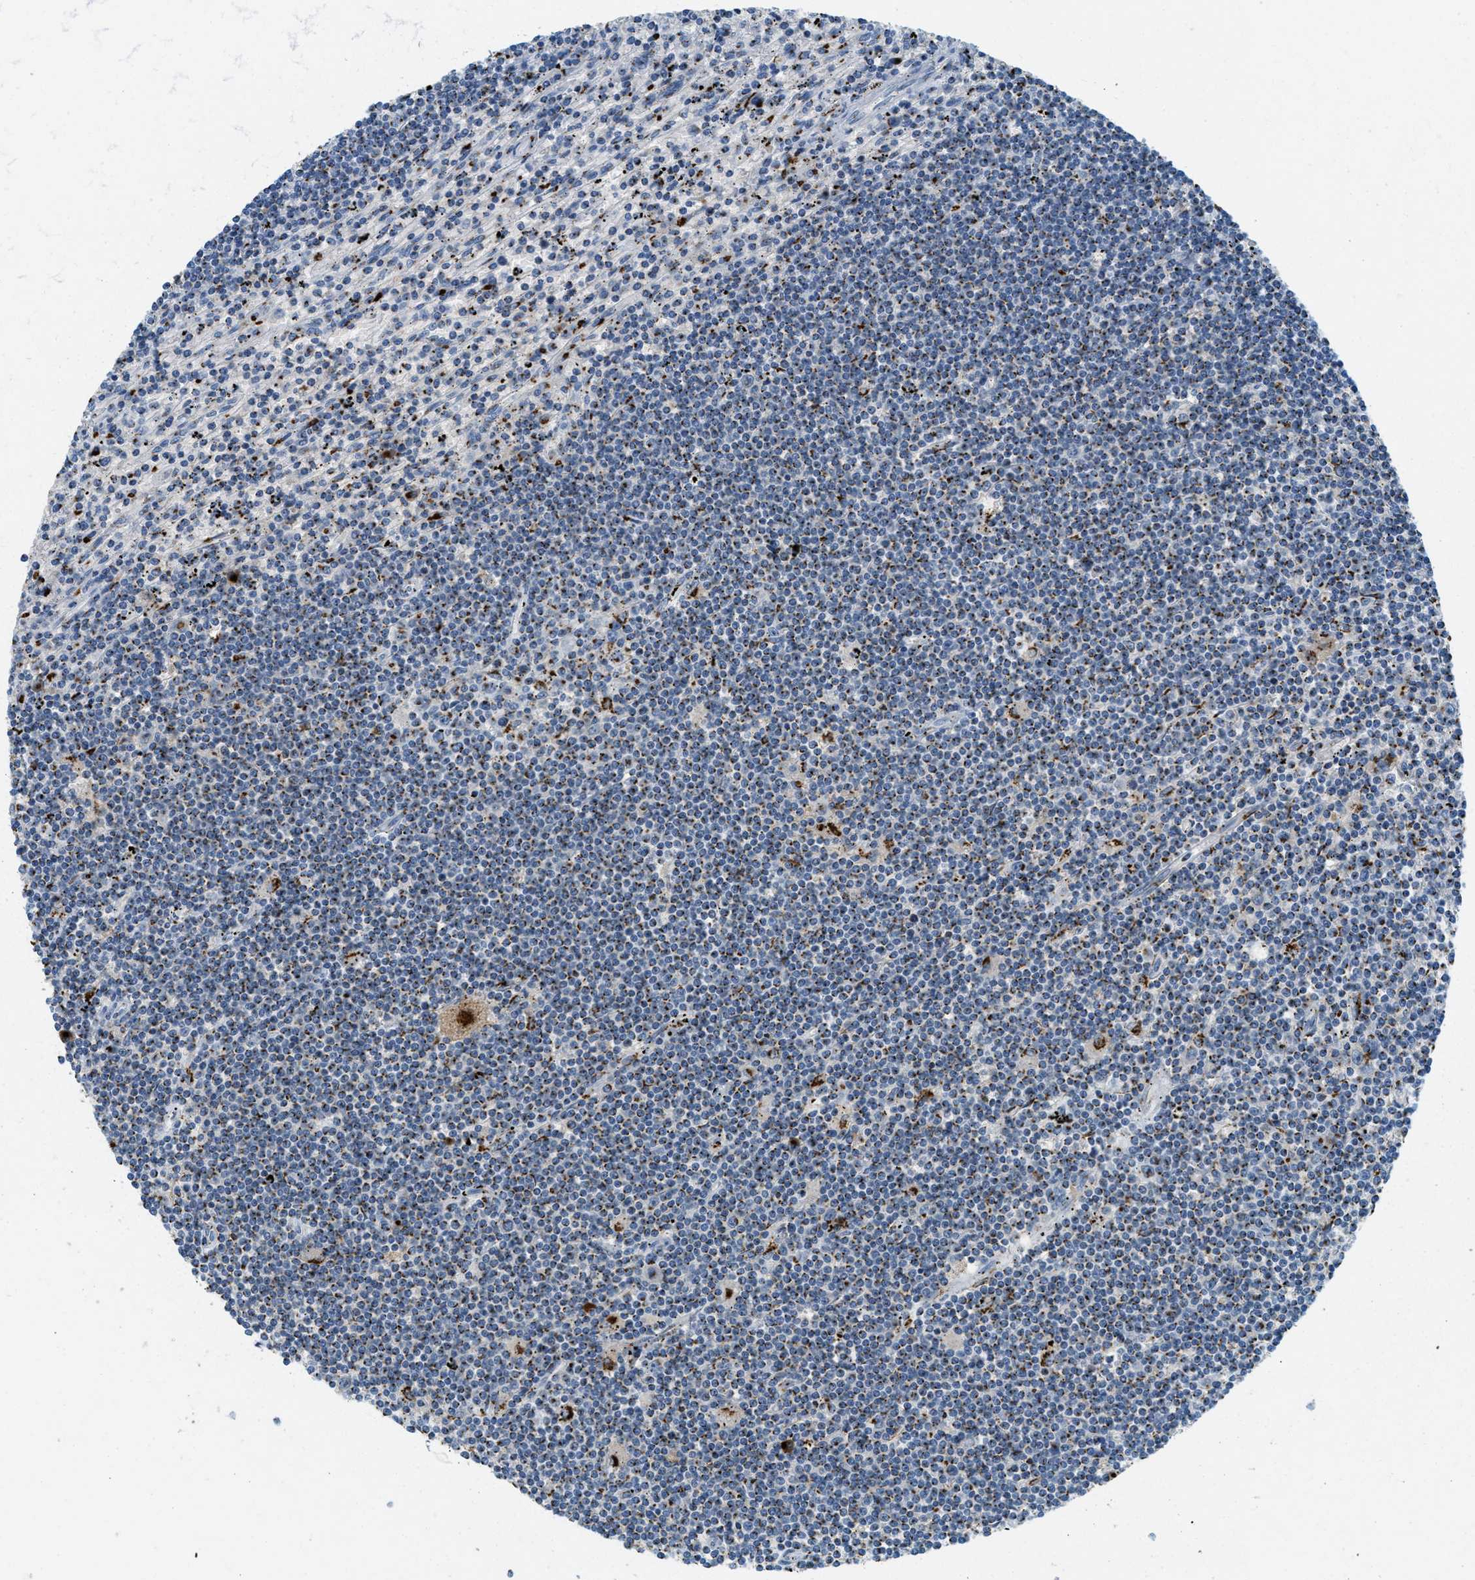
{"staining": {"intensity": "strong", "quantity": "25%-75%", "location": "cytoplasmic/membranous"}, "tissue": "lymphoma", "cell_type": "Tumor cells", "image_type": "cancer", "snomed": [{"axis": "morphology", "description": "Malignant lymphoma, non-Hodgkin's type, Low grade"}, {"axis": "topography", "description": "Spleen"}], "caption": "IHC (DAB (3,3'-diaminobenzidine)) staining of malignant lymphoma, non-Hodgkin's type (low-grade) demonstrates strong cytoplasmic/membranous protein expression in about 25%-75% of tumor cells.", "gene": "ENTPD4", "patient": {"sex": "male", "age": 76}}